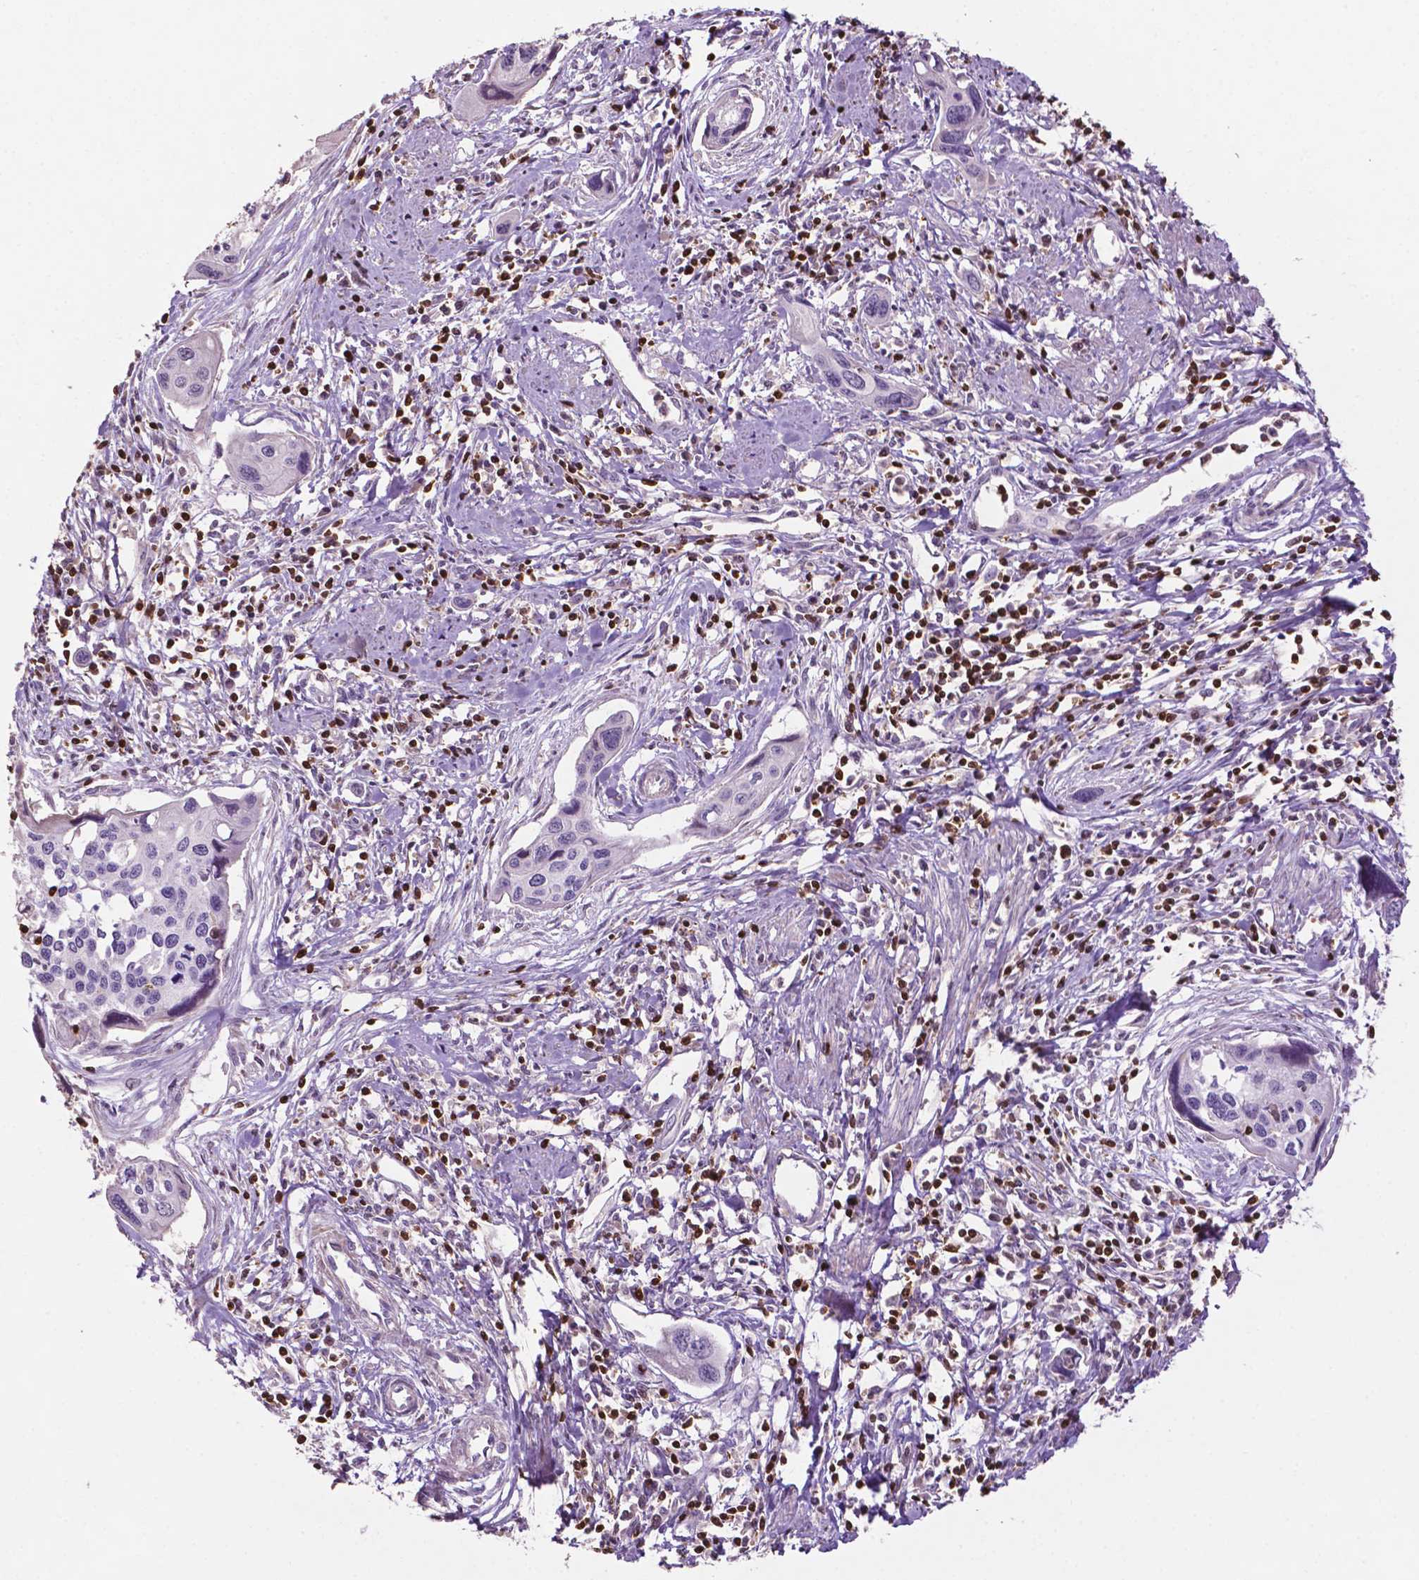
{"staining": {"intensity": "negative", "quantity": "none", "location": "none"}, "tissue": "cervical cancer", "cell_type": "Tumor cells", "image_type": "cancer", "snomed": [{"axis": "morphology", "description": "Squamous cell carcinoma, NOS"}, {"axis": "topography", "description": "Cervix"}], "caption": "Immunohistochemistry image of cervical cancer stained for a protein (brown), which shows no expression in tumor cells. Brightfield microscopy of immunohistochemistry stained with DAB (brown) and hematoxylin (blue), captured at high magnification.", "gene": "TBC1D10C", "patient": {"sex": "female", "age": 31}}